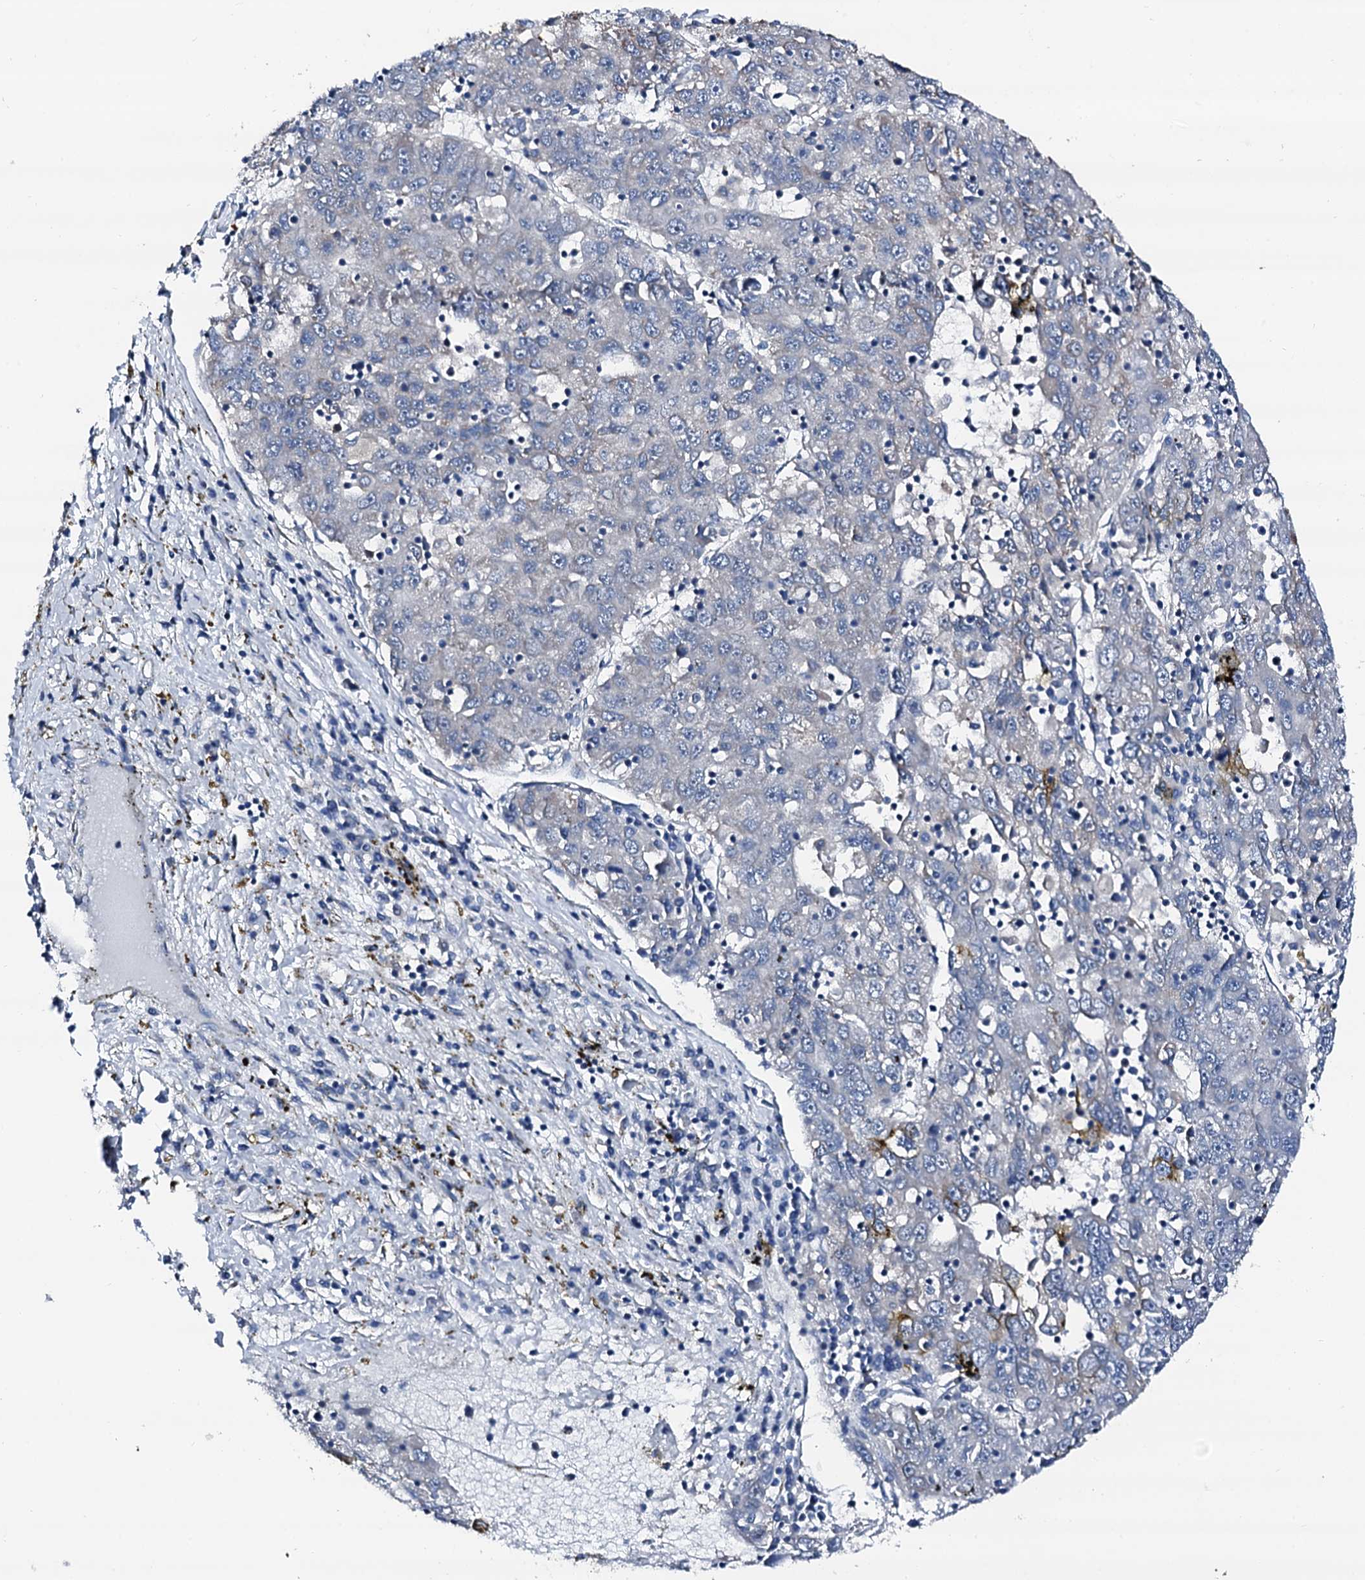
{"staining": {"intensity": "negative", "quantity": "none", "location": "none"}, "tissue": "liver cancer", "cell_type": "Tumor cells", "image_type": "cancer", "snomed": [{"axis": "morphology", "description": "Carcinoma, Hepatocellular, NOS"}, {"axis": "topography", "description": "Liver"}], "caption": "Tumor cells show no significant protein expression in liver cancer (hepatocellular carcinoma). (Stains: DAB immunohistochemistry with hematoxylin counter stain, Microscopy: brightfield microscopy at high magnification).", "gene": "TRAFD1", "patient": {"sex": "male", "age": 49}}